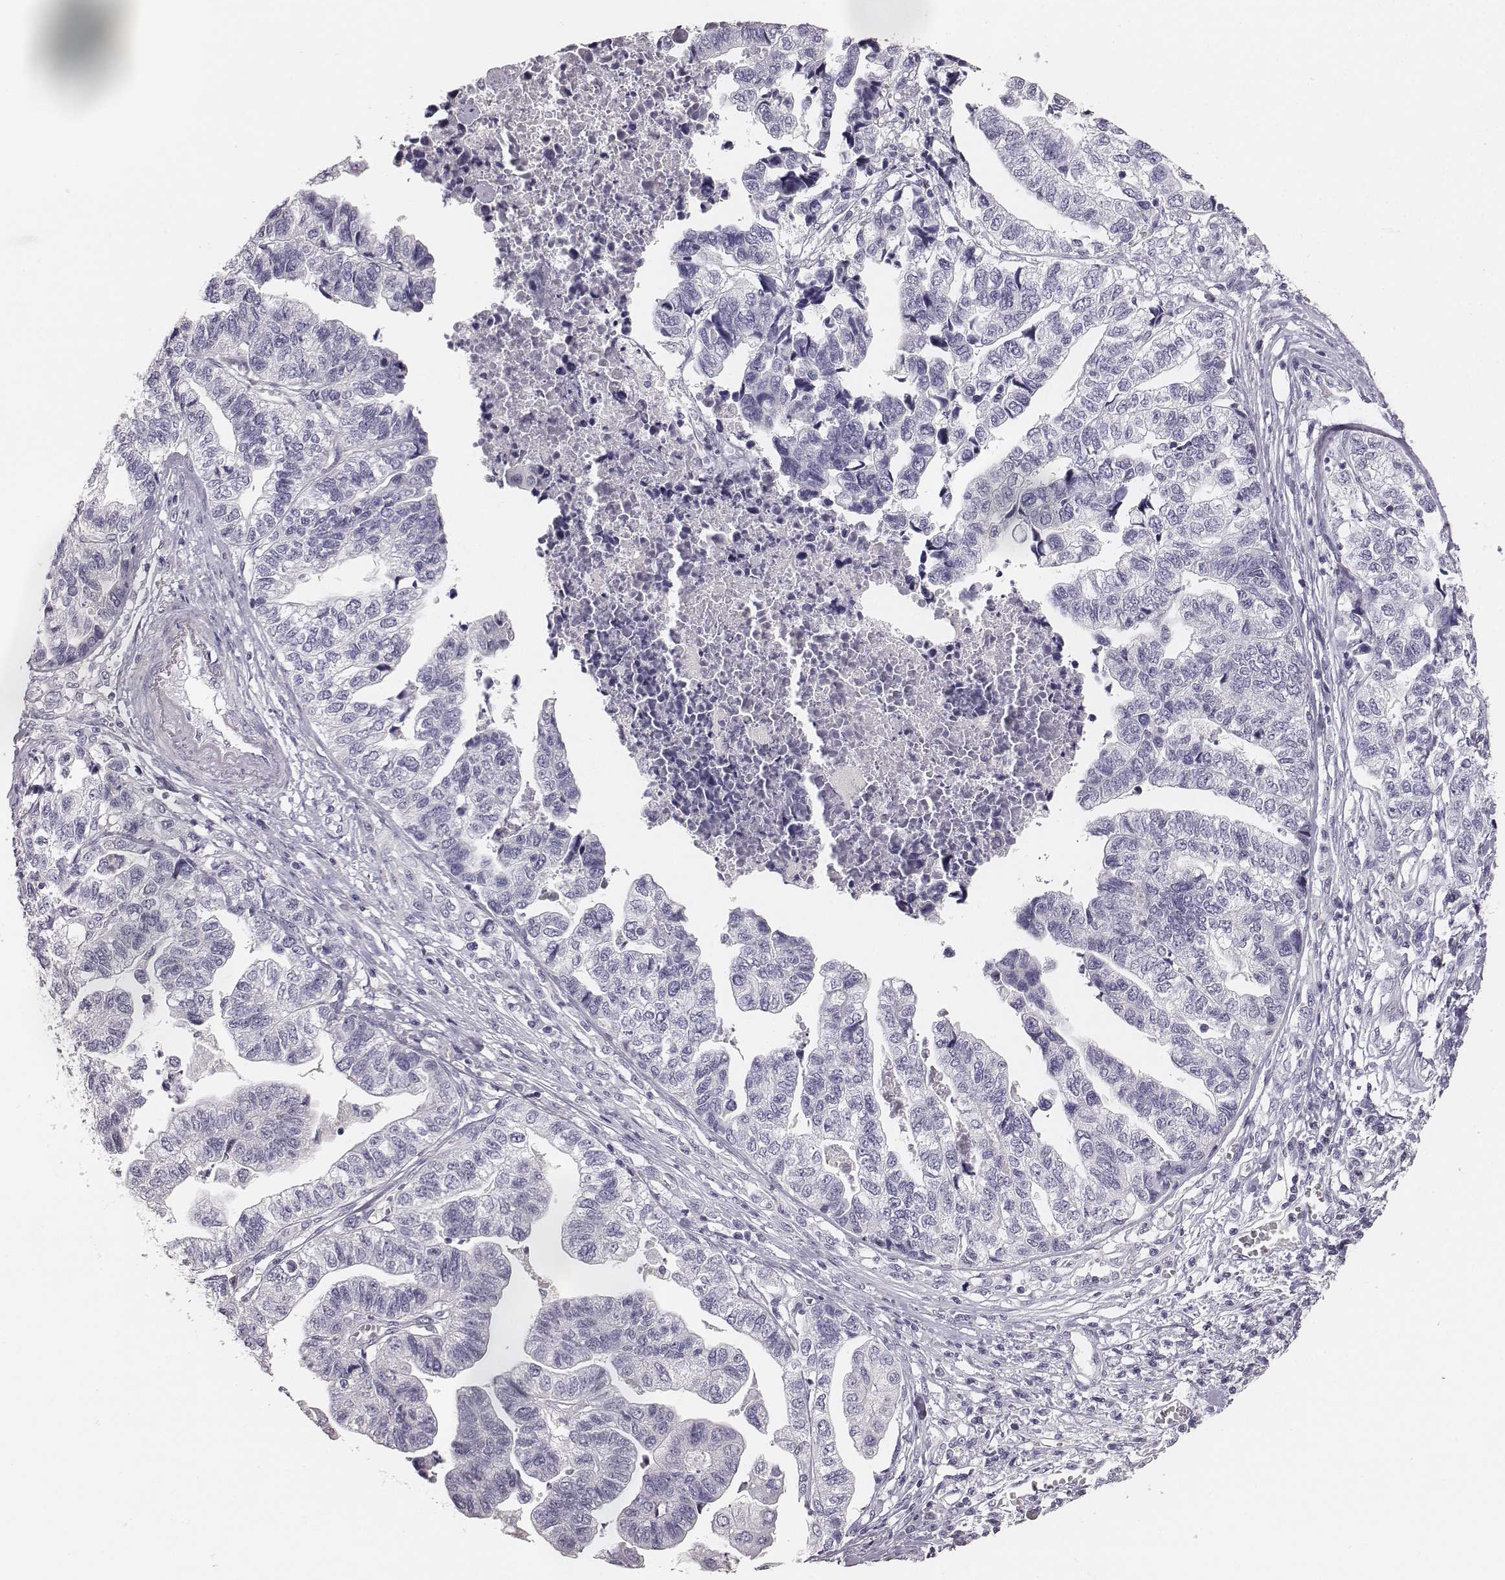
{"staining": {"intensity": "negative", "quantity": "none", "location": "none"}, "tissue": "stomach cancer", "cell_type": "Tumor cells", "image_type": "cancer", "snomed": [{"axis": "morphology", "description": "Adenocarcinoma, NOS"}, {"axis": "topography", "description": "Stomach, upper"}], "caption": "Immunohistochemistry (IHC) micrograph of neoplastic tissue: stomach cancer (adenocarcinoma) stained with DAB exhibits no significant protein expression in tumor cells.", "gene": "MYH6", "patient": {"sex": "female", "age": 67}}